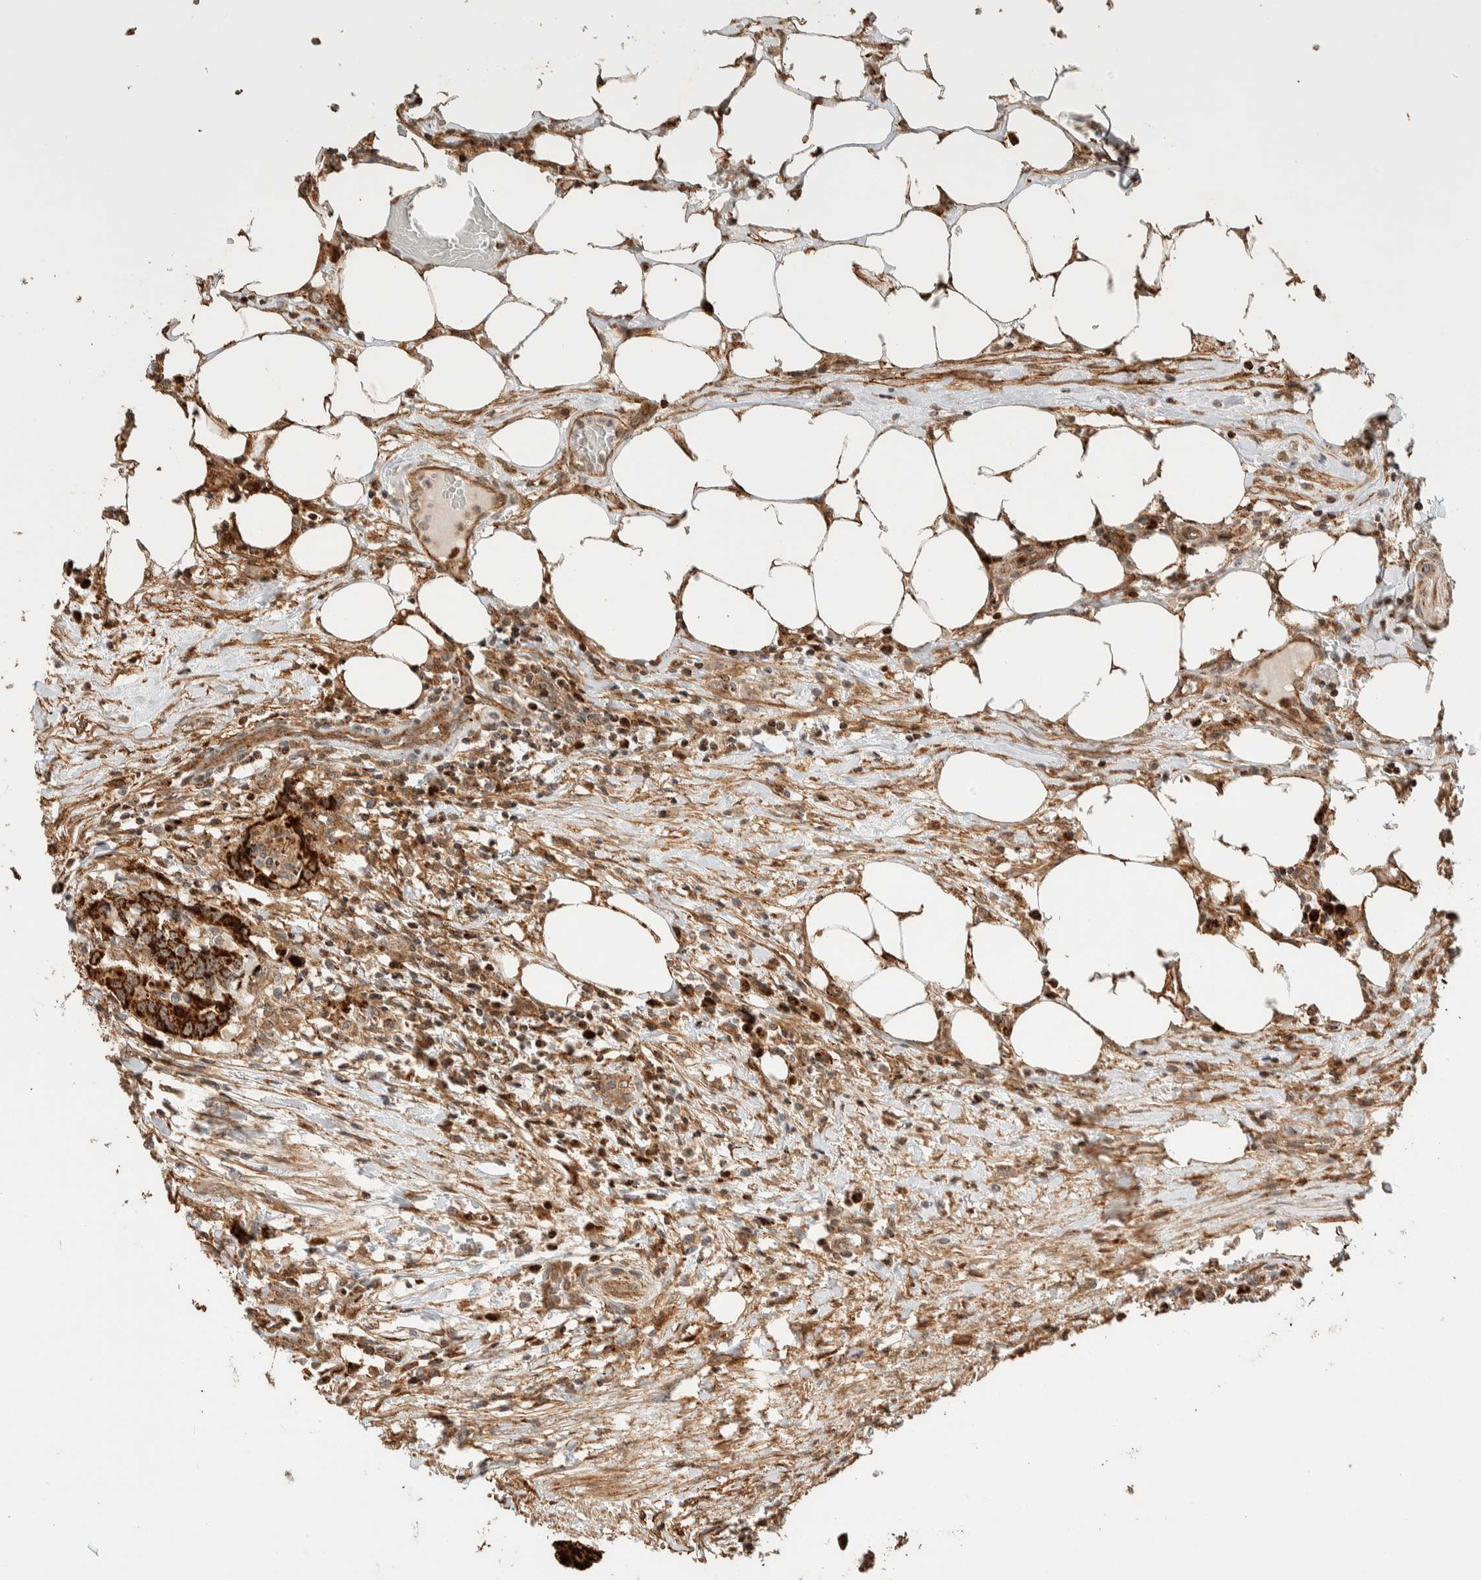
{"staining": {"intensity": "strong", "quantity": ">75%", "location": "cytoplasmic/membranous"}, "tissue": "colorectal cancer", "cell_type": "Tumor cells", "image_type": "cancer", "snomed": [{"axis": "morphology", "description": "Adenocarcinoma, NOS"}, {"axis": "topography", "description": "Colon"}], "caption": "Adenocarcinoma (colorectal) was stained to show a protein in brown. There is high levels of strong cytoplasmic/membranous staining in approximately >75% of tumor cells. (Brightfield microscopy of DAB IHC at high magnification).", "gene": "KIF9", "patient": {"sex": "male", "age": 56}}